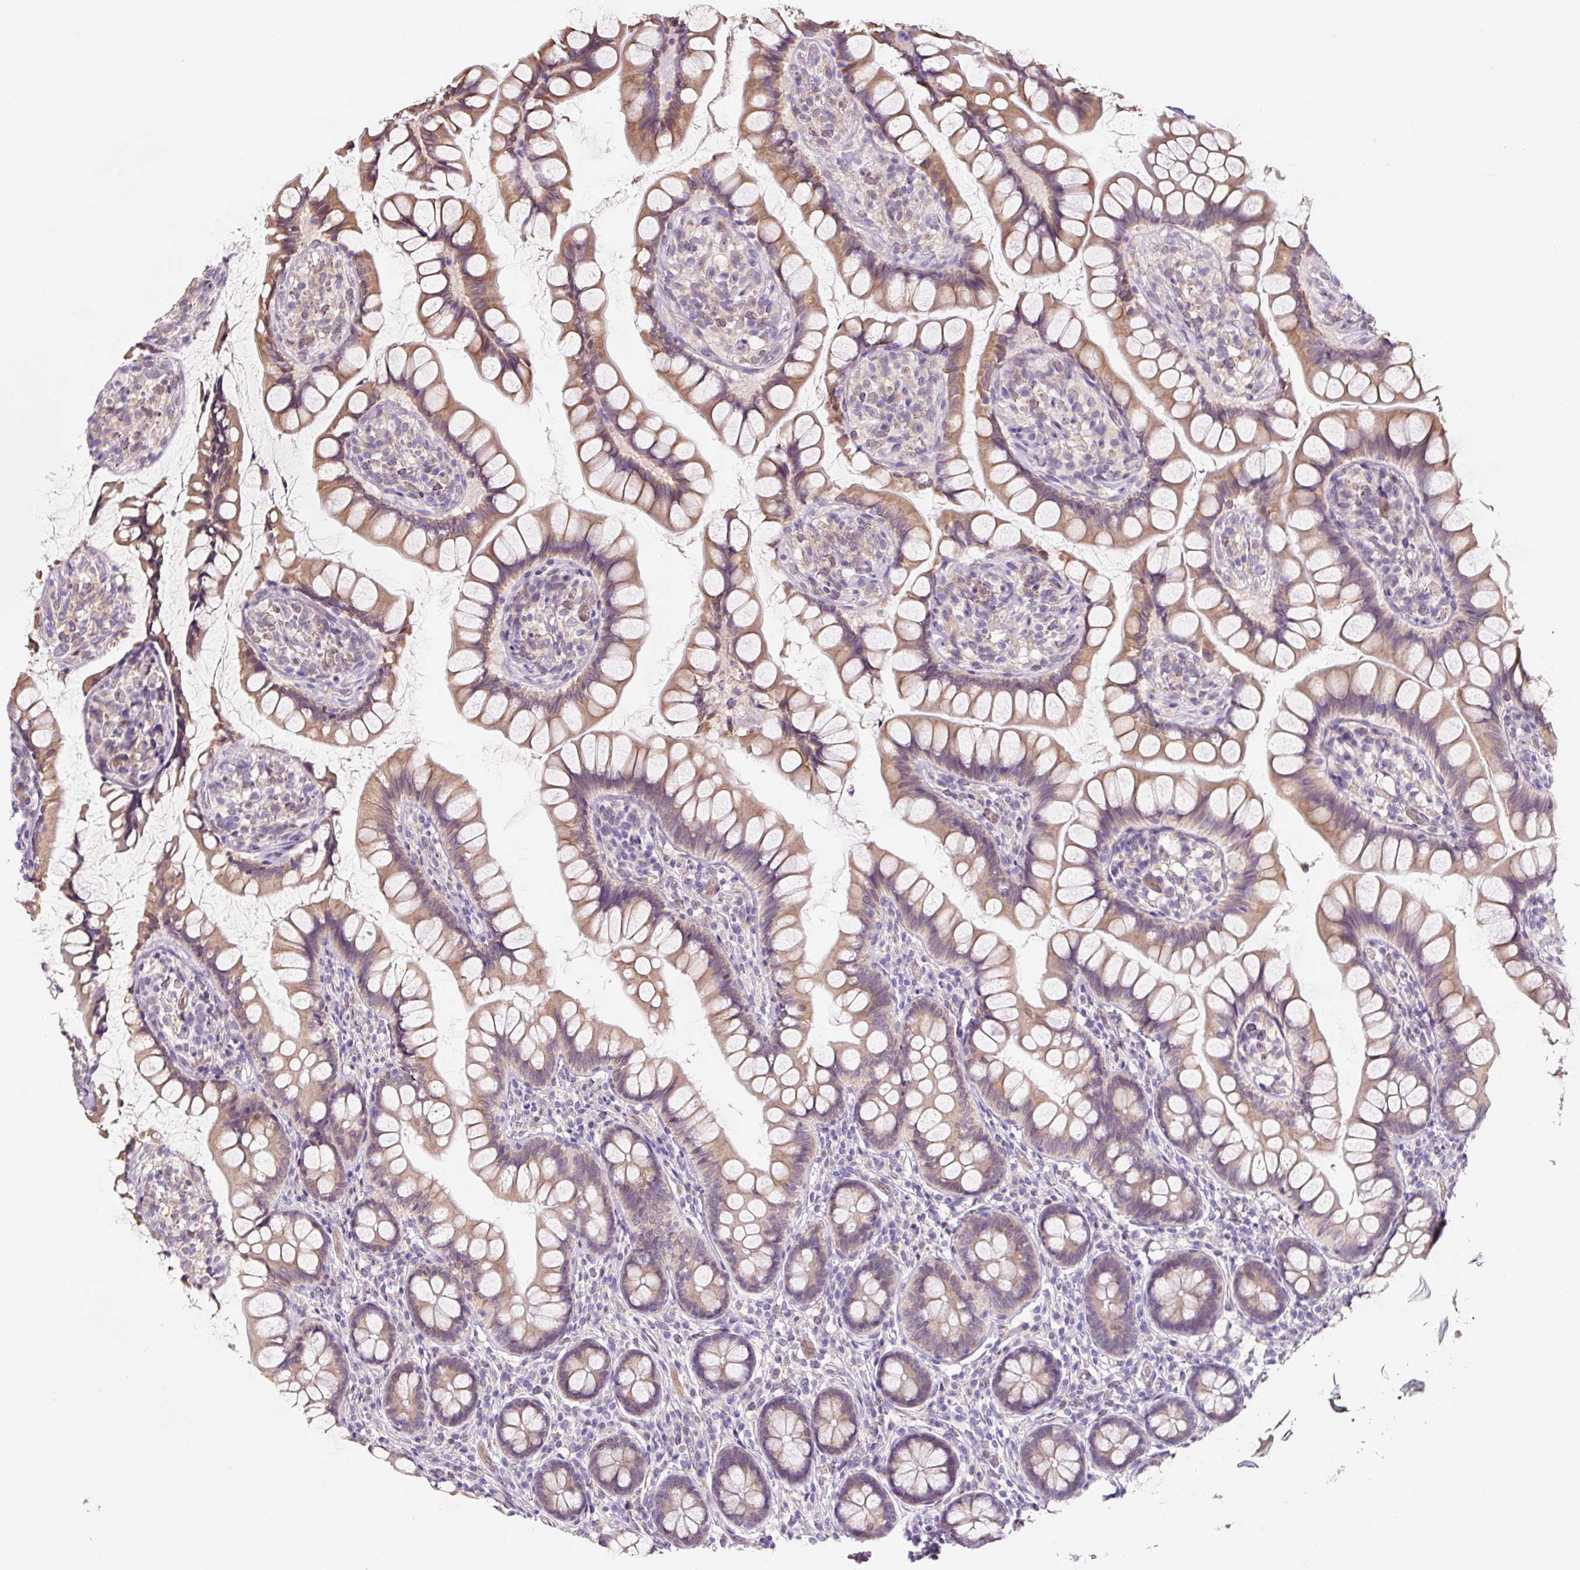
{"staining": {"intensity": "moderate", "quantity": ">75%", "location": "cytoplasmic/membranous"}, "tissue": "small intestine", "cell_type": "Glandular cells", "image_type": "normal", "snomed": [{"axis": "morphology", "description": "Normal tissue, NOS"}, {"axis": "topography", "description": "Small intestine"}], "caption": "Small intestine stained for a protein displays moderate cytoplasmic/membranous positivity in glandular cells. (DAB (3,3'-diaminobenzidine) = brown stain, brightfield microscopy at high magnification).", "gene": "ASRGL1", "patient": {"sex": "male", "age": 70}}